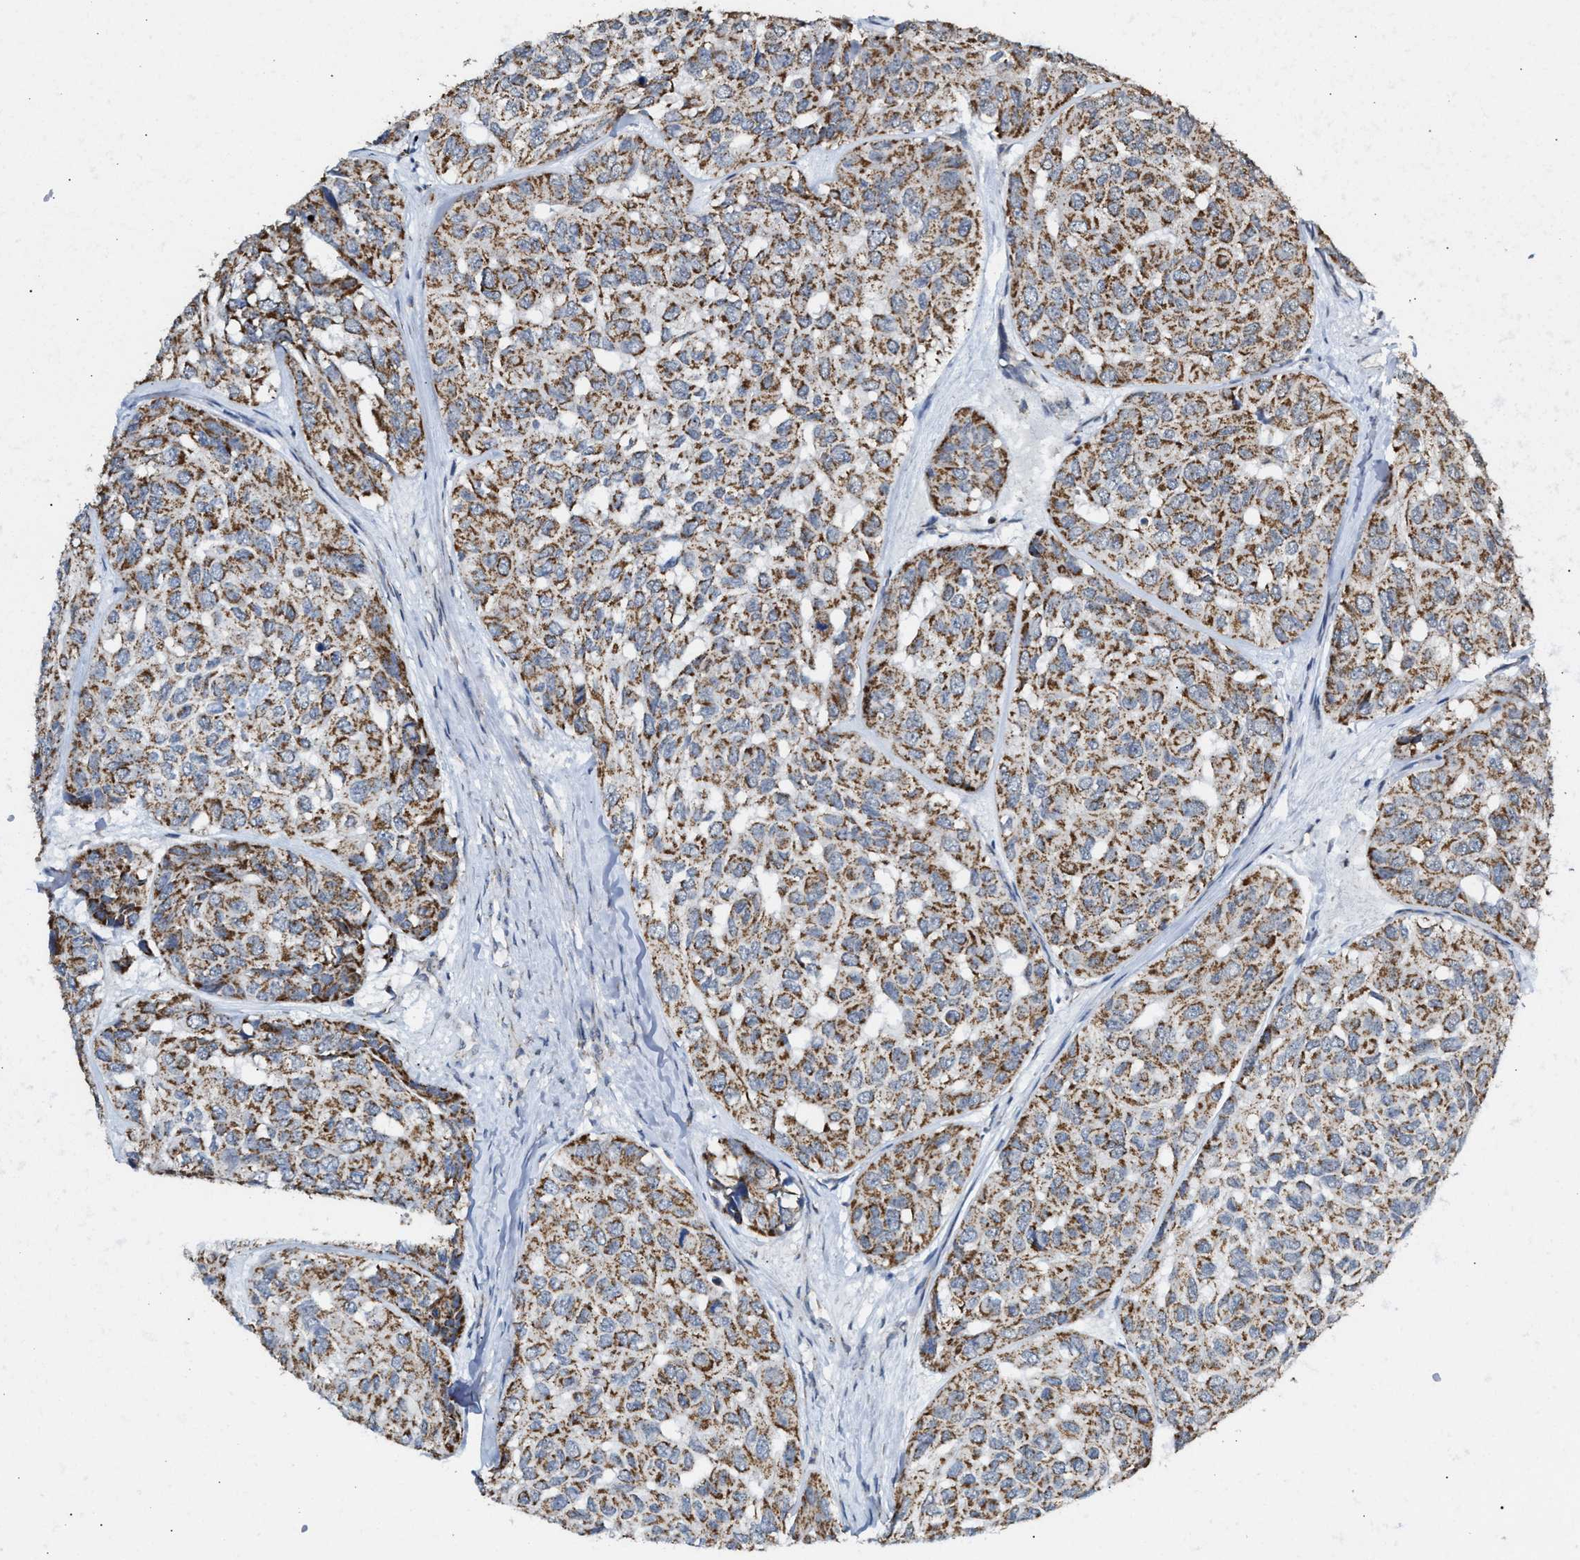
{"staining": {"intensity": "moderate", "quantity": ">75%", "location": "cytoplasmic/membranous"}, "tissue": "head and neck cancer", "cell_type": "Tumor cells", "image_type": "cancer", "snomed": [{"axis": "morphology", "description": "Adenocarcinoma, NOS"}, {"axis": "topography", "description": "Salivary gland, NOS"}, {"axis": "topography", "description": "Head-Neck"}], "caption": "The immunohistochemical stain labels moderate cytoplasmic/membranous expression in tumor cells of head and neck adenocarcinoma tissue. (IHC, brightfield microscopy, high magnification).", "gene": "TACO1", "patient": {"sex": "female", "age": 76}}